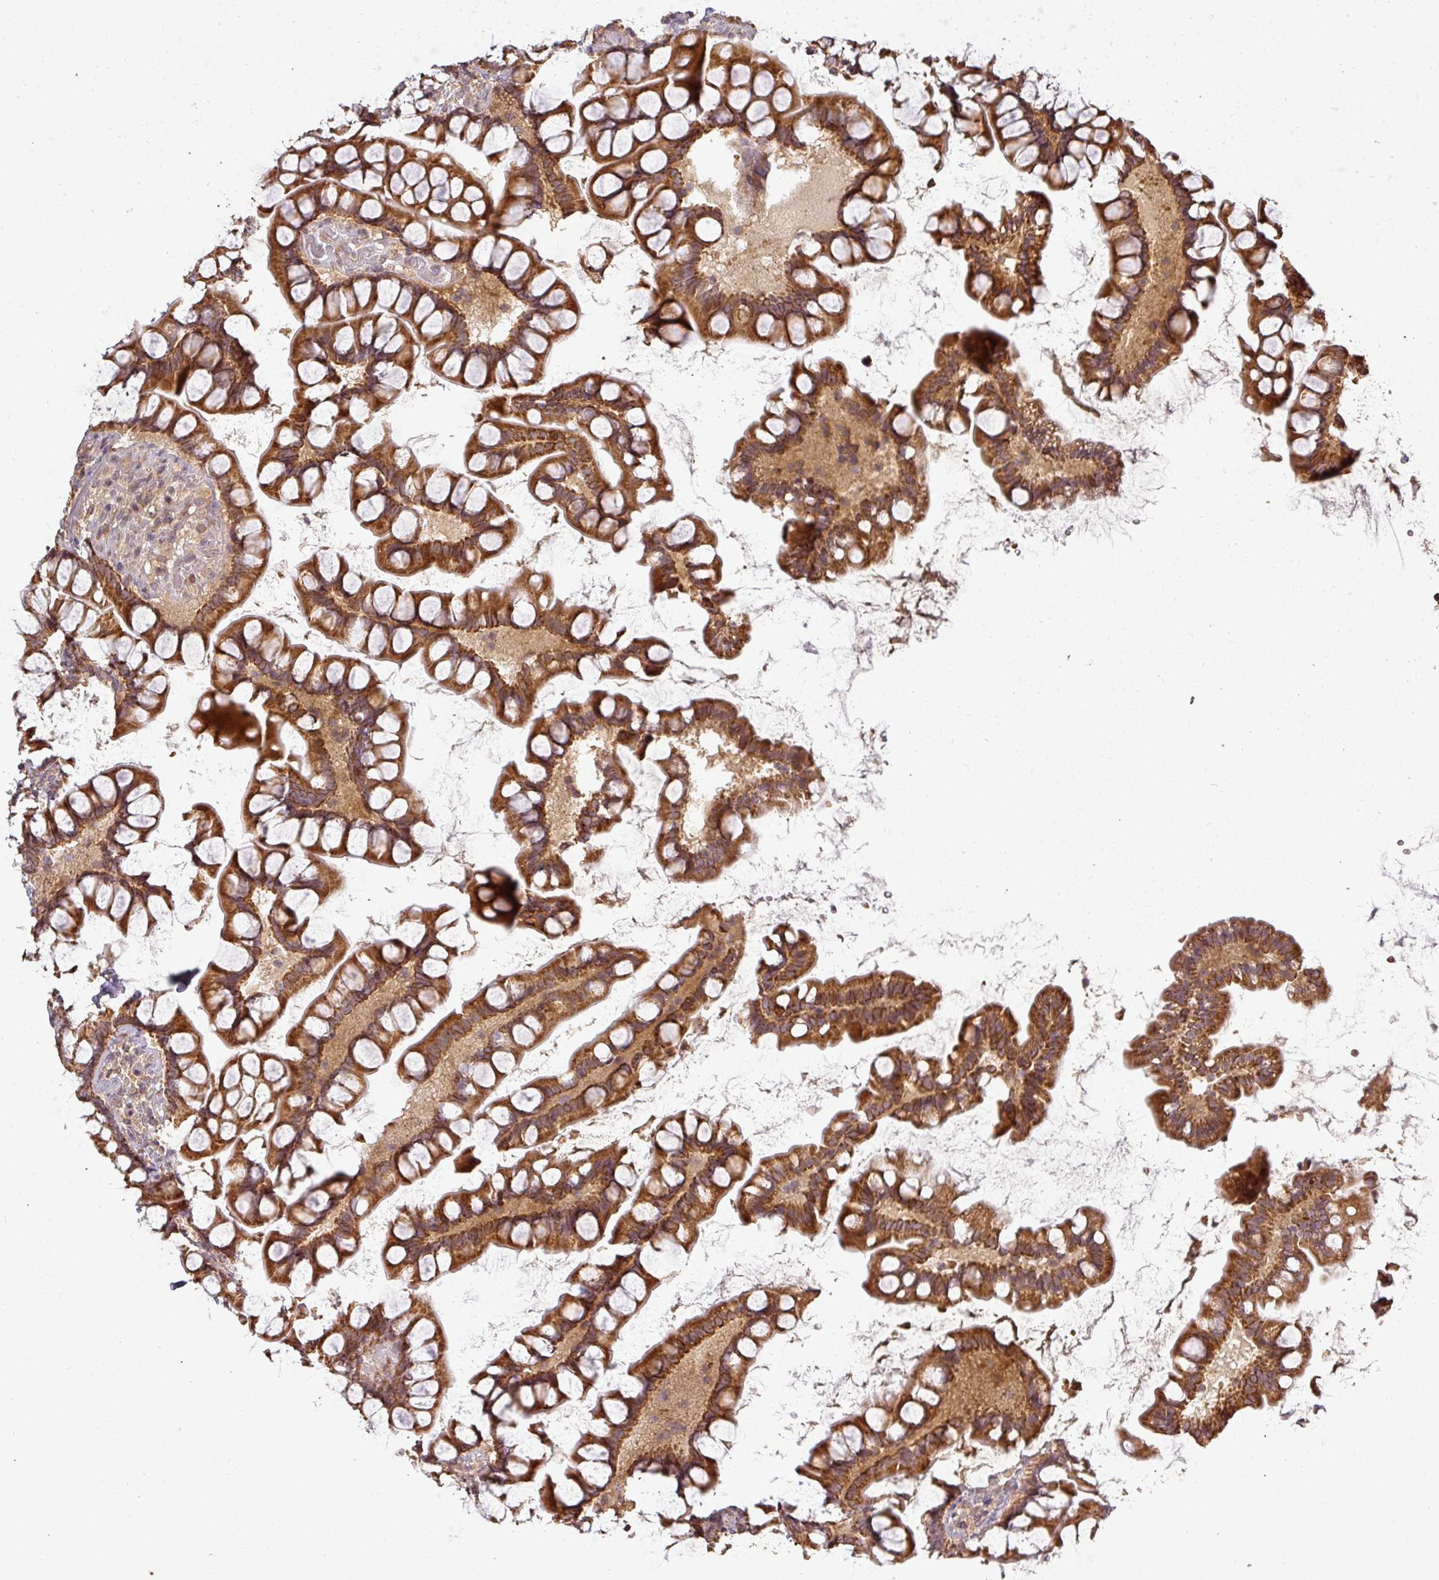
{"staining": {"intensity": "strong", "quantity": ">75%", "location": "cytoplasmic/membranous"}, "tissue": "small intestine", "cell_type": "Glandular cells", "image_type": "normal", "snomed": [{"axis": "morphology", "description": "Normal tissue, NOS"}, {"axis": "topography", "description": "Small intestine"}], "caption": "Strong cytoplasmic/membranous staining is present in about >75% of glandular cells in normal small intestine.", "gene": "FAIM", "patient": {"sex": "male", "age": 70}}